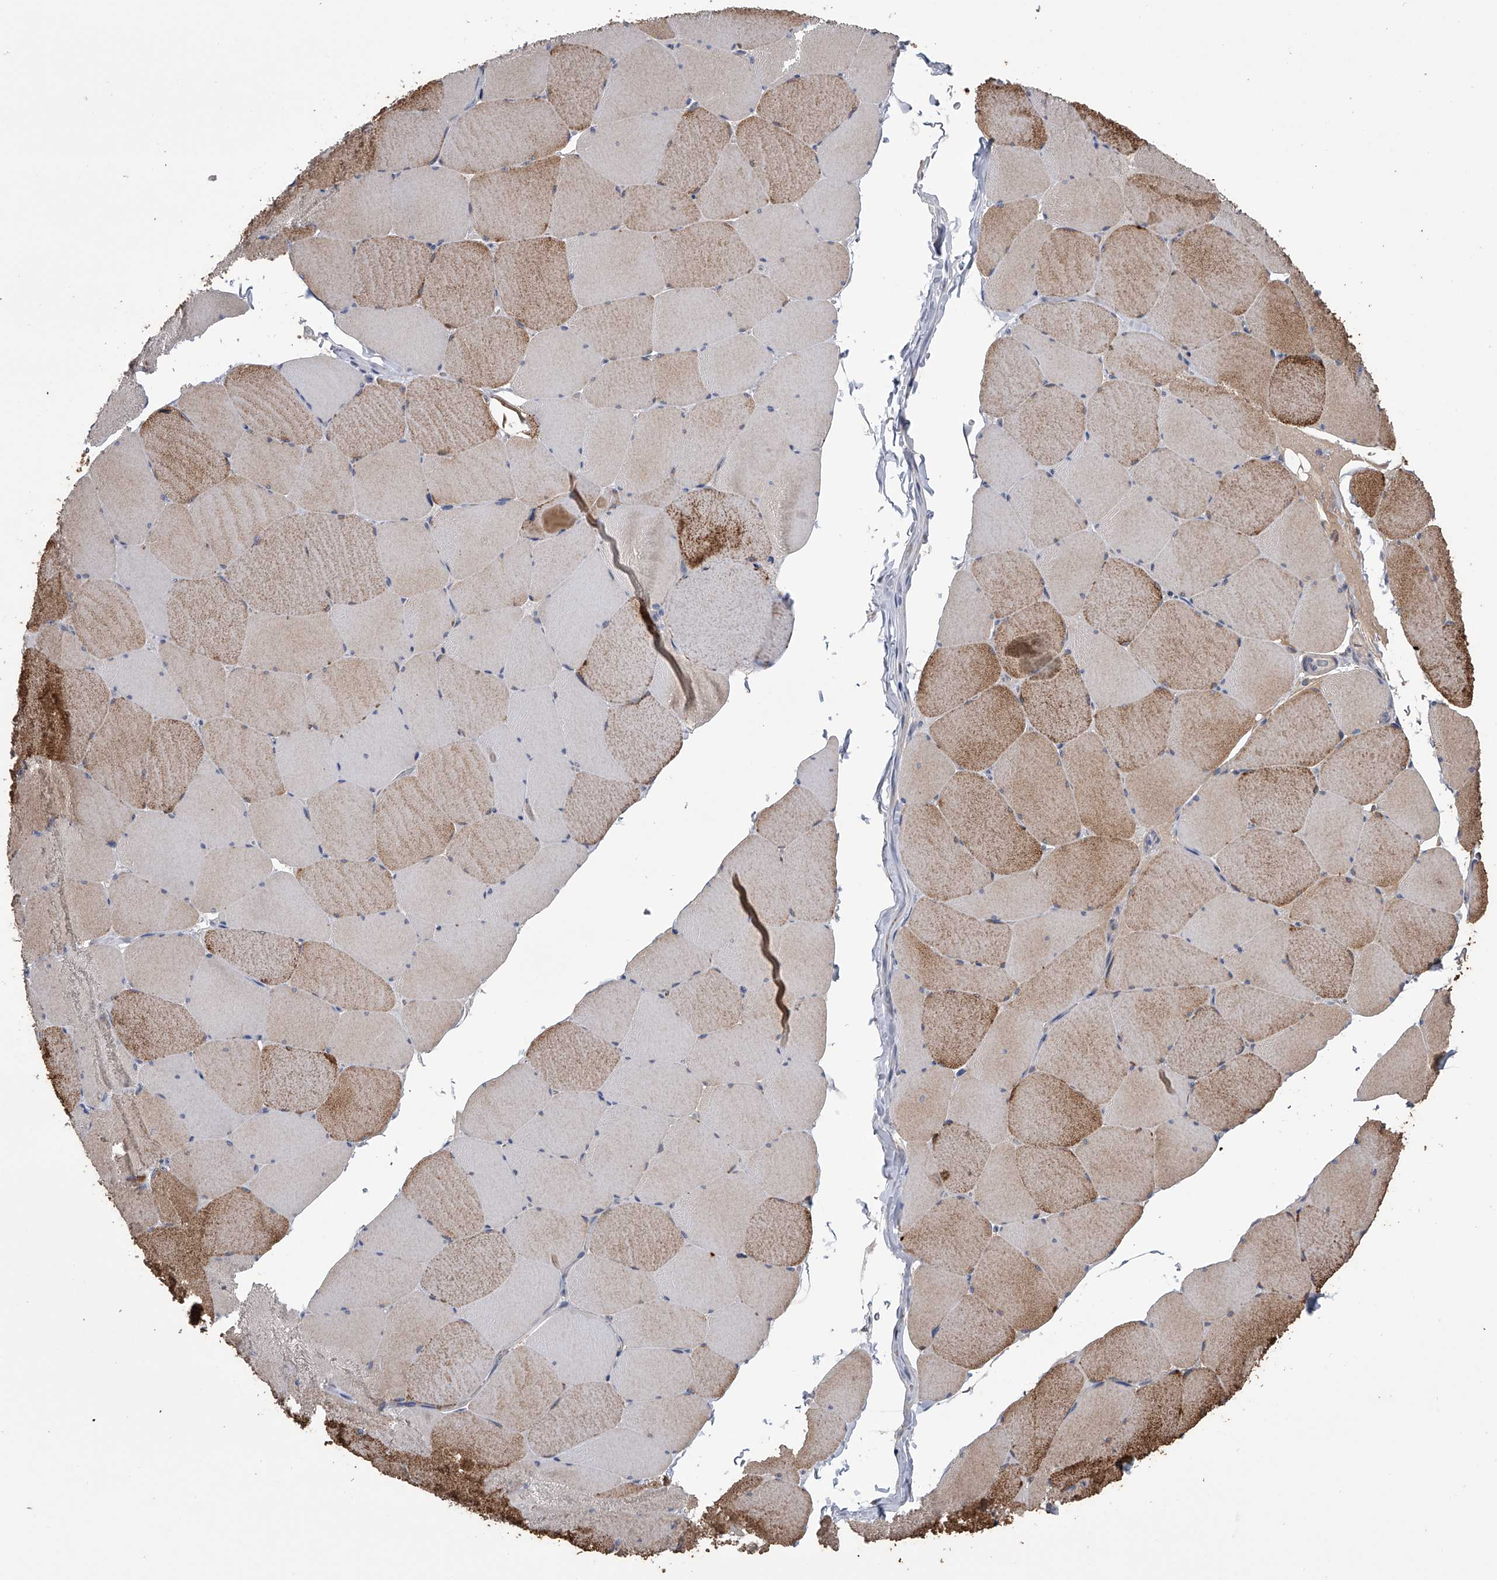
{"staining": {"intensity": "strong", "quantity": "25%-75%", "location": "cytoplasmic/membranous"}, "tissue": "skeletal muscle", "cell_type": "Myocytes", "image_type": "normal", "snomed": [{"axis": "morphology", "description": "Normal tissue, NOS"}, {"axis": "topography", "description": "Skeletal muscle"}, {"axis": "topography", "description": "Head-Neck"}], "caption": "A high amount of strong cytoplasmic/membranous expression is seen in approximately 25%-75% of myocytes in unremarkable skeletal muscle. The protein is shown in brown color, while the nuclei are stained blue.", "gene": "ZNF343", "patient": {"sex": "male", "age": 66}}